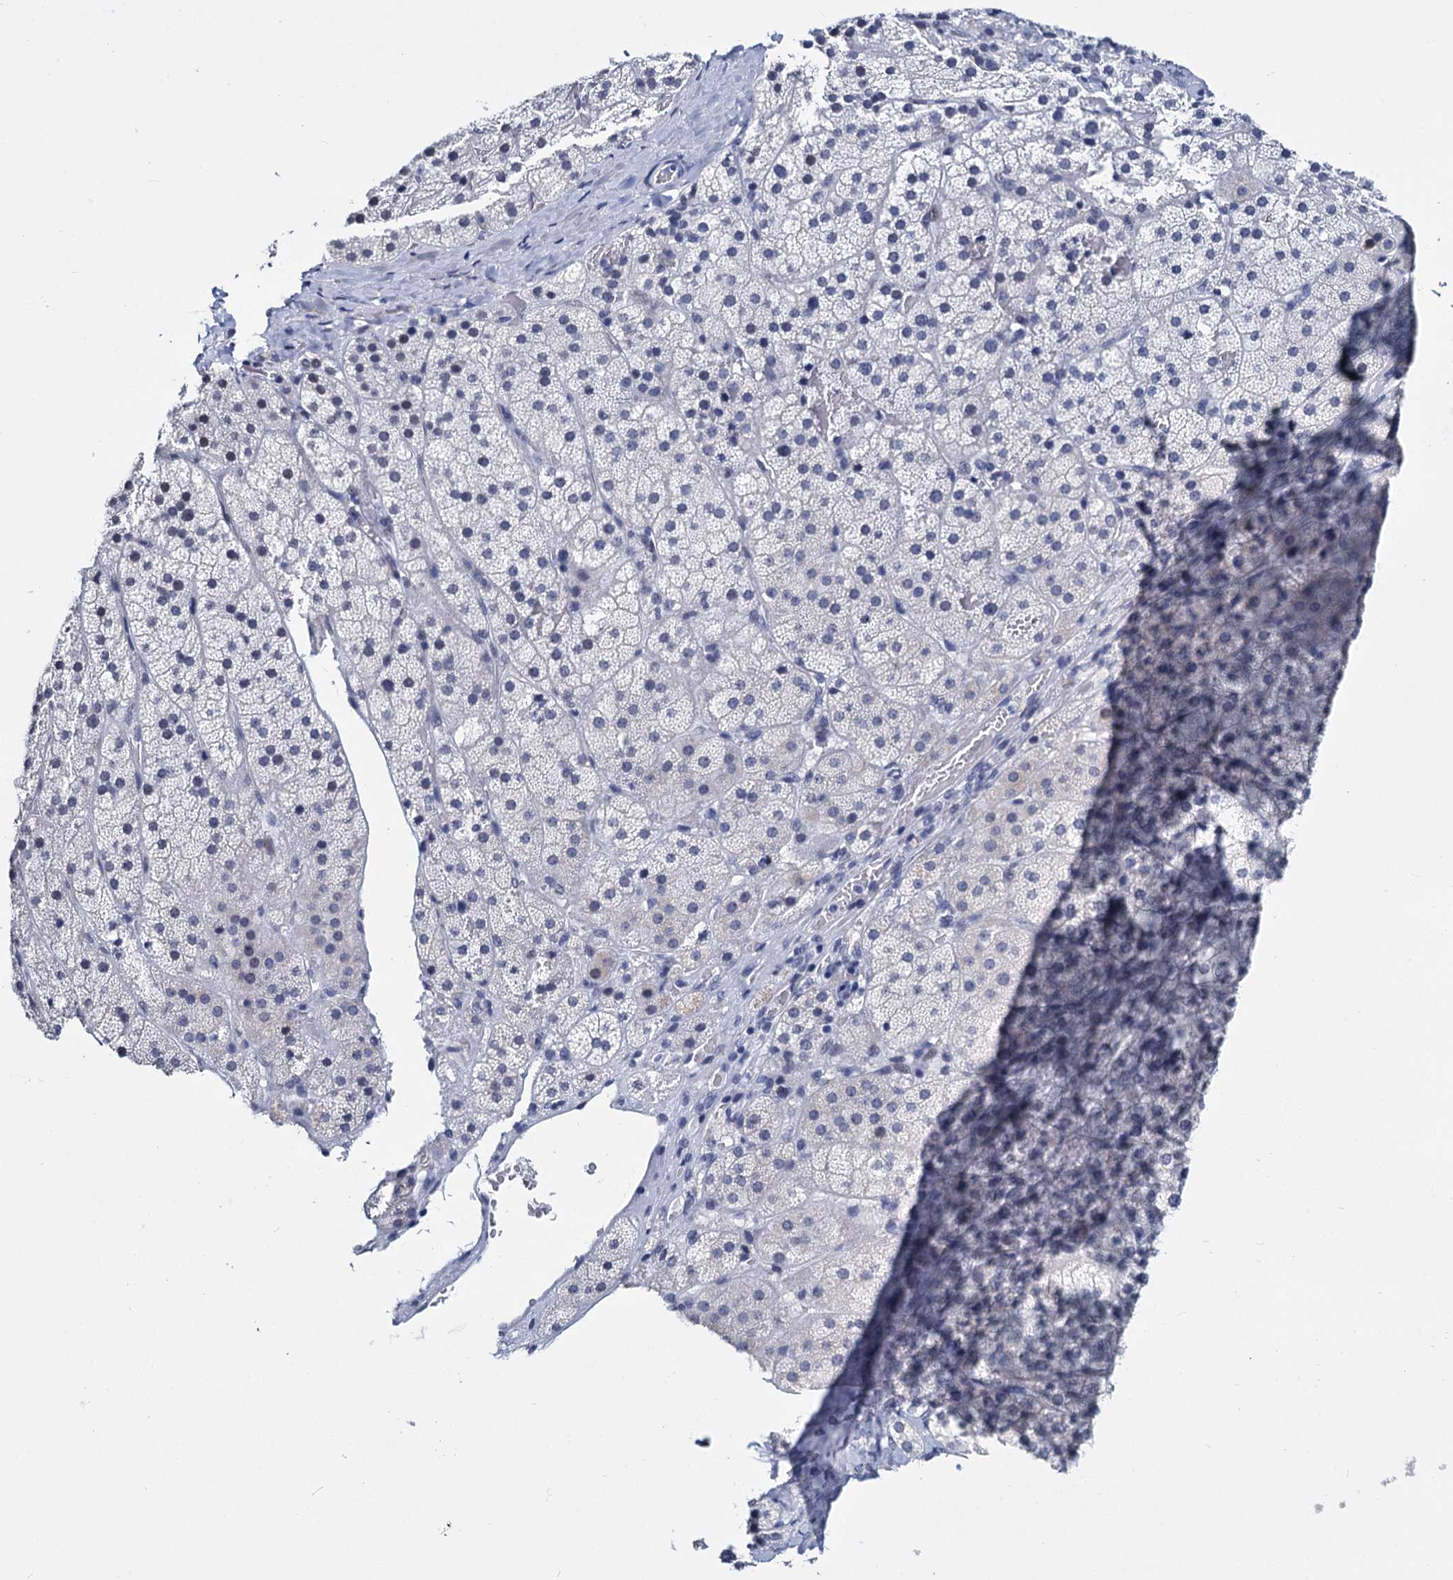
{"staining": {"intensity": "negative", "quantity": "none", "location": "none"}, "tissue": "adrenal gland", "cell_type": "Glandular cells", "image_type": "normal", "snomed": [{"axis": "morphology", "description": "Normal tissue, NOS"}, {"axis": "topography", "description": "Adrenal gland"}], "caption": "Immunohistochemical staining of benign adrenal gland demonstrates no significant positivity in glandular cells. Brightfield microscopy of immunohistochemistry stained with DAB (brown) and hematoxylin (blue), captured at high magnification.", "gene": "MAGEA4", "patient": {"sex": "female", "age": 44}}